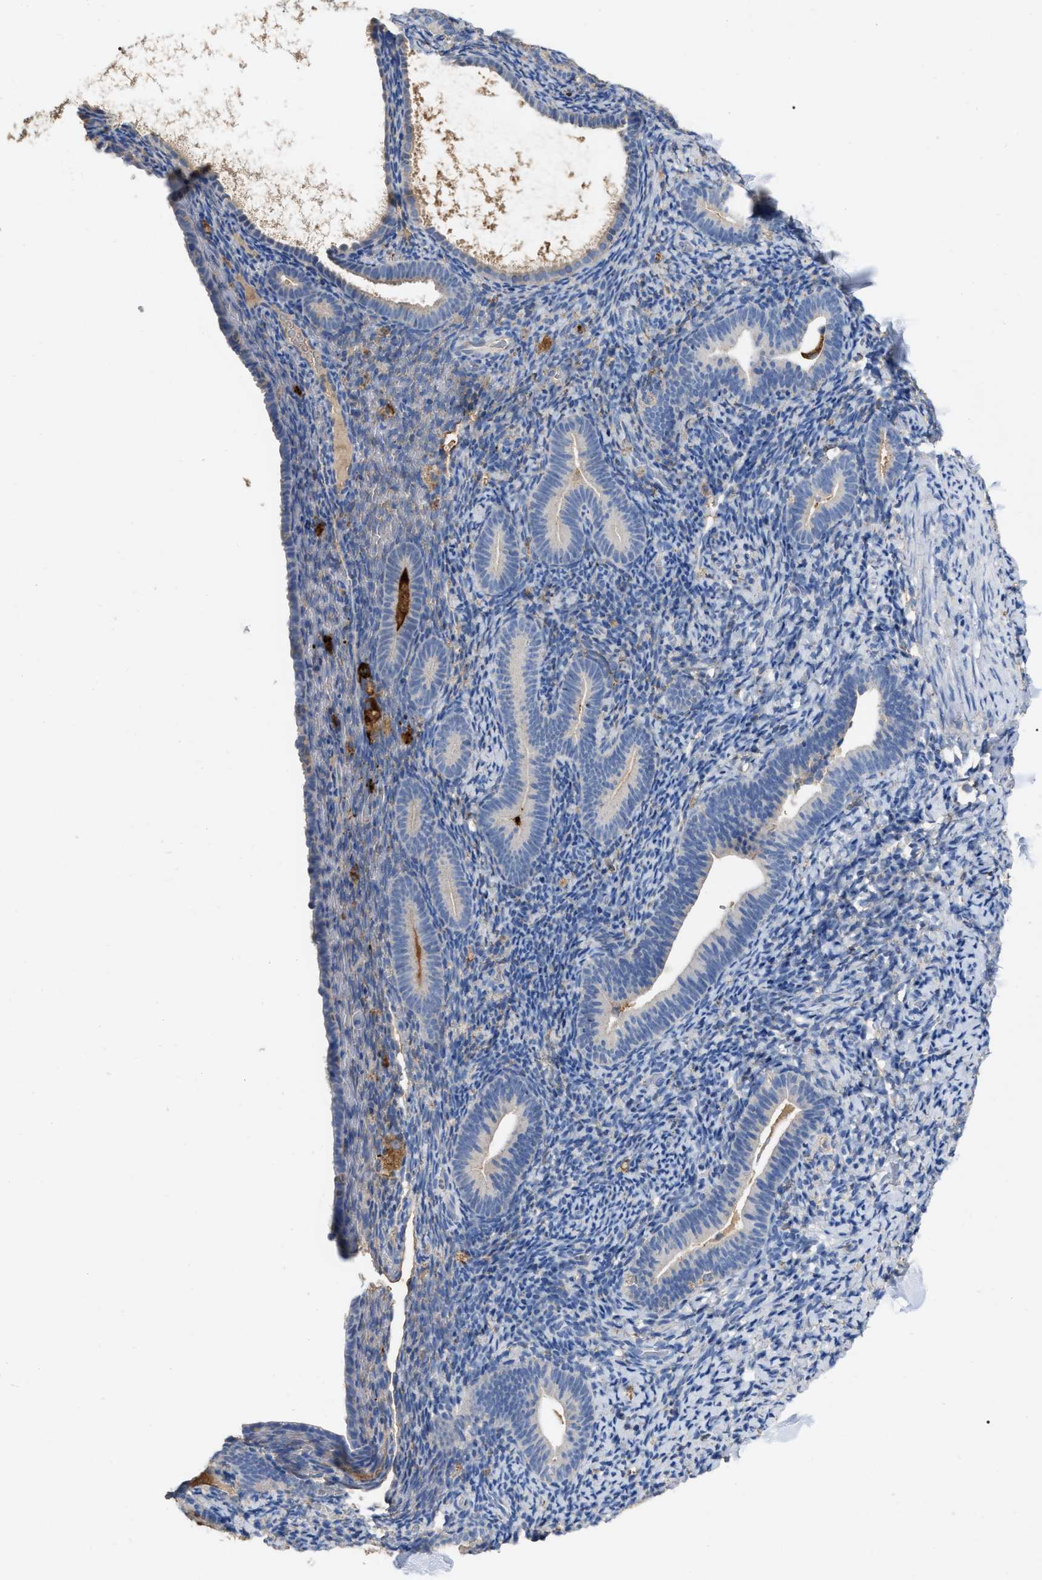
{"staining": {"intensity": "negative", "quantity": "none", "location": "none"}, "tissue": "endometrium", "cell_type": "Cells in endometrial stroma", "image_type": "normal", "snomed": [{"axis": "morphology", "description": "Normal tissue, NOS"}, {"axis": "topography", "description": "Endometrium"}], "caption": "Protein analysis of unremarkable endometrium exhibits no significant expression in cells in endometrial stroma.", "gene": "GPR179", "patient": {"sex": "female", "age": 51}}